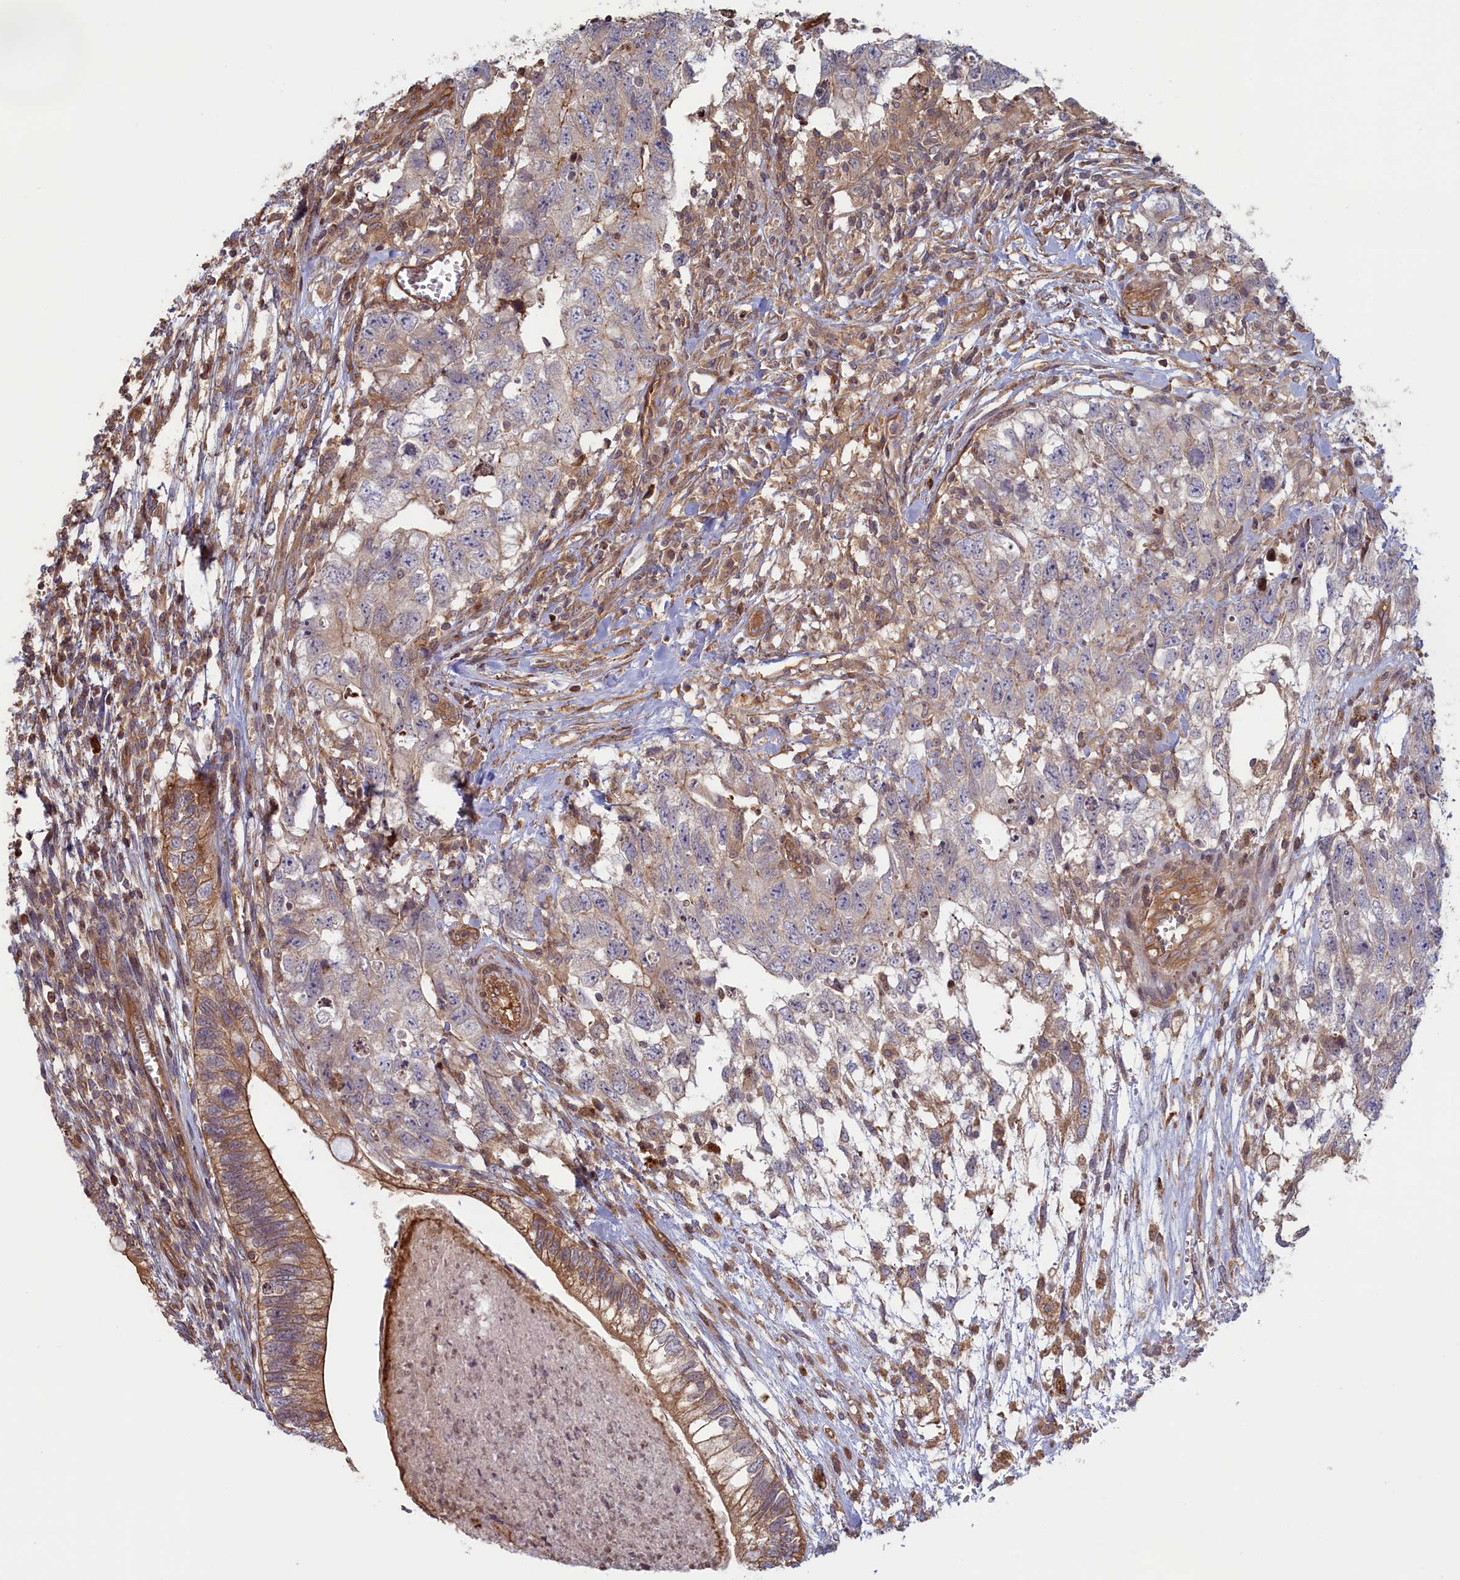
{"staining": {"intensity": "moderate", "quantity": "<25%", "location": "cytoplasmic/membranous"}, "tissue": "testis cancer", "cell_type": "Tumor cells", "image_type": "cancer", "snomed": [{"axis": "morphology", "description": "Seminoma, NOS"}, {"axis": "morphology", "description": "Carcinoma, Embryonal, NOS"}, {"axis": "topography", "description": "Testis"}], "caption": "An image showing moderate cytoplasmic/membranous staining in approximately <25% of tumor cells in testis seminoma, as visualized by brown immunohistochemical staining.", "gene": "RILPL1", "patient": {"sex": "male", "age": 29}}